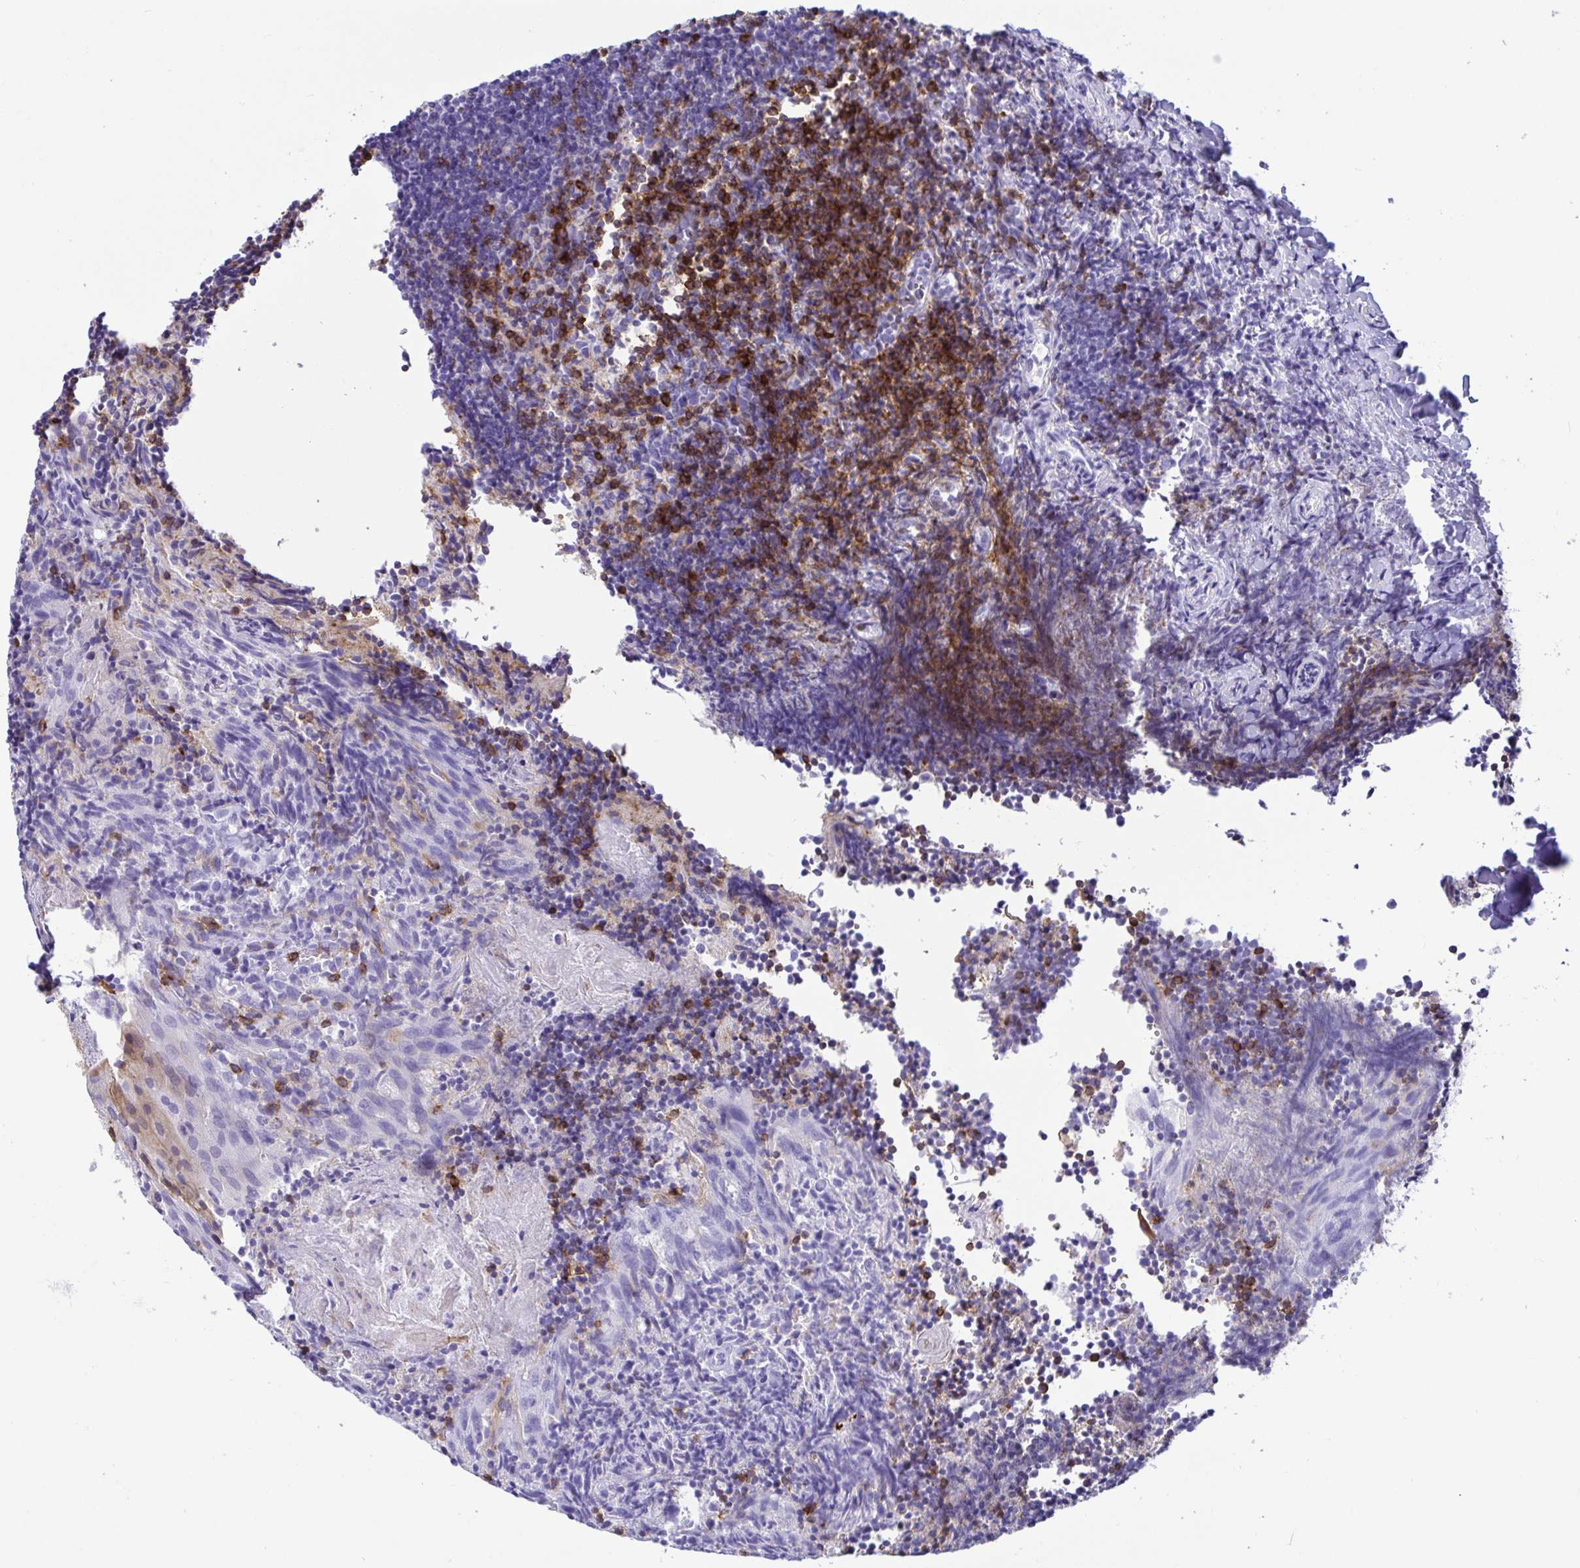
{"staining": {"intensity": "strong", "quantity": "<25%", "location": "cytoplasmic/membranous"}, "tissue": "tonsil", "cell_type": "Germinal center cells", "image_type": "normal", "snomed": [{"axis": "morphology", "description": "Normal tissue, NOS"}, {"axis": "topography", "description": "Tonsil"}], "caption": "About <25% of germinal center cells in unremarkable human tonsil reveal strong cytoplasmic/membranous protein expression as visualized by brown immunohistochemical staining.", "gene": "CD5", "patient": {"sex": "female", "age": 10}}